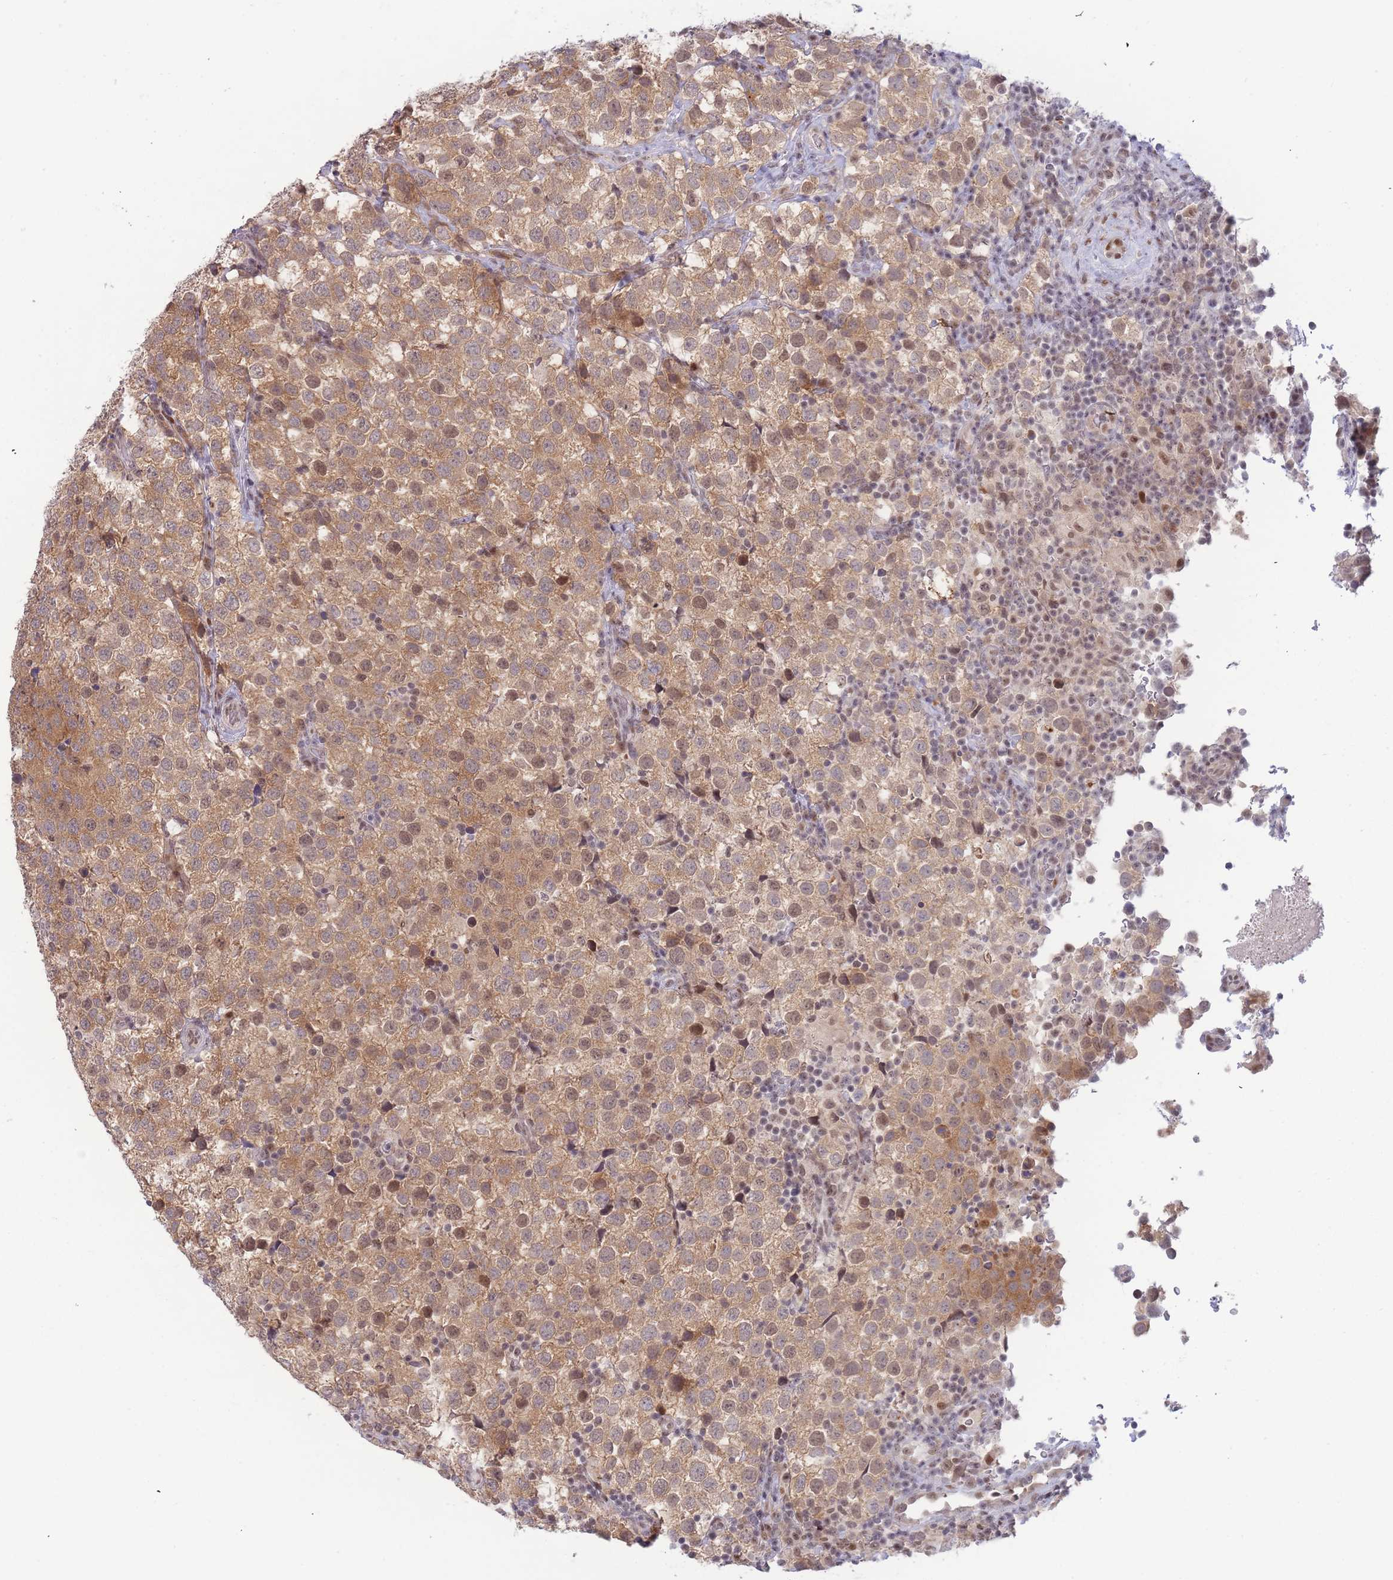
{"staining": {"intensity": "moderate", "quantity": ">75%", "location": "cytoplasmic/membranous,nuclear"}, "tissue": "testis cancer", "cell_type": "Tumor cells", "image_type": "cancer", "snomed": [{"axis": "morphology", "description": "Seminoma, NOS"}, {"axis": "topography", "description": "Testis"}], "caption": "Brown immunohistochemical staining in human testis cancer exhibits moderate cytoplasmic/membranous and nuclear staining in approximately >75% of tumor cells.", "gene": "DEAF1", "patient": {"sex": "male", "age": 34}}